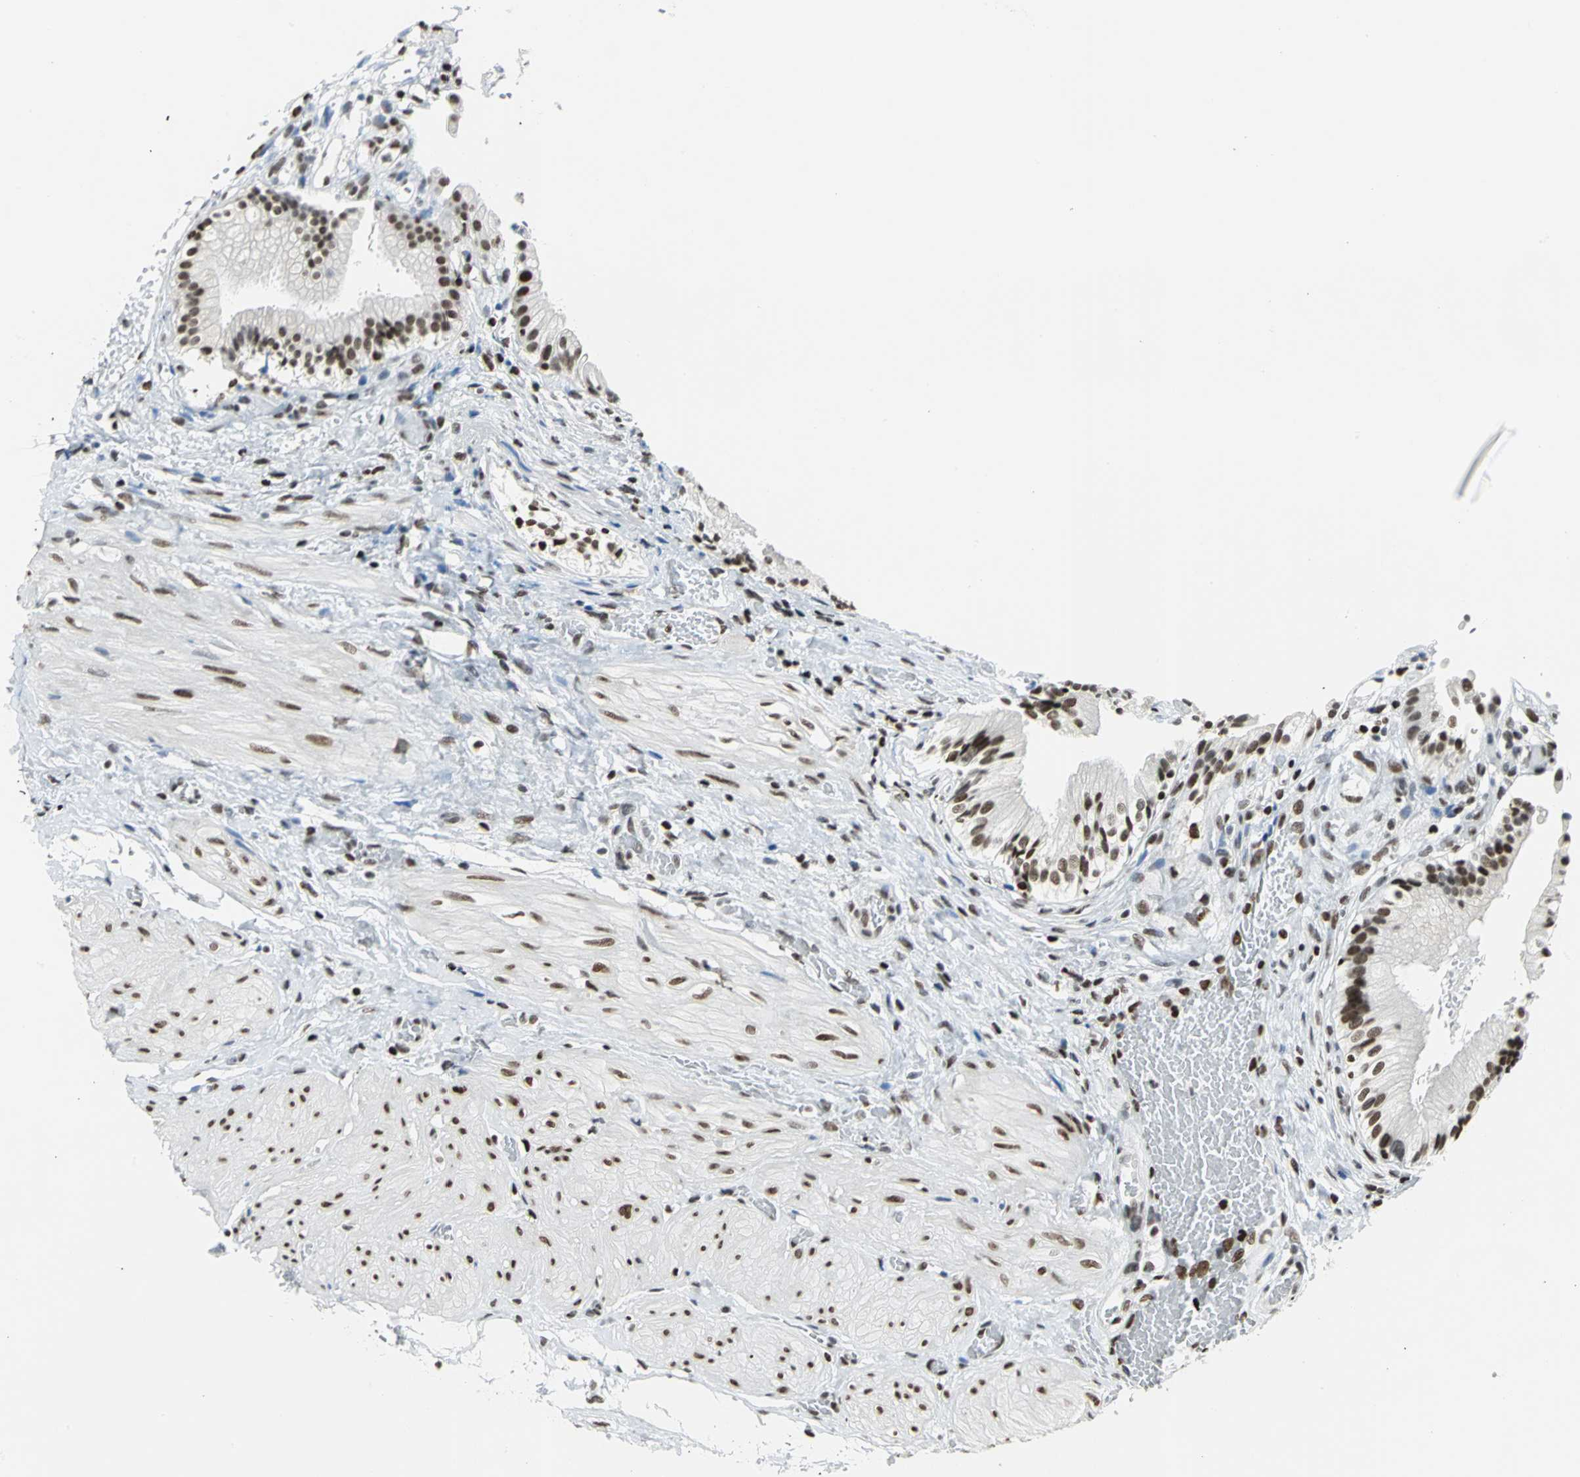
{"staining": {"intensity": "strong", "quantity": ">75%", "location": "nuclear"}, "tissue": "gallbladder", "cell_type": "Glandular cells", "image_type": "normal", "snomed": [{"axis": "morphology", "description": "Normal tissue, NOS"}, {"axis": "topography", "description": "Gallbladder"}], "caption": "An immunohistochemistry (IHC) micrograph of normal tissue is shown. Protein staining in brown labels strong nuclear positivity in gallbladder within glandular cells. (brown staining indicates protein expression, while blue staining denotes nuclei).", "gene": "HNRNPD", "patient": {"sex": "male", "age": 65}}